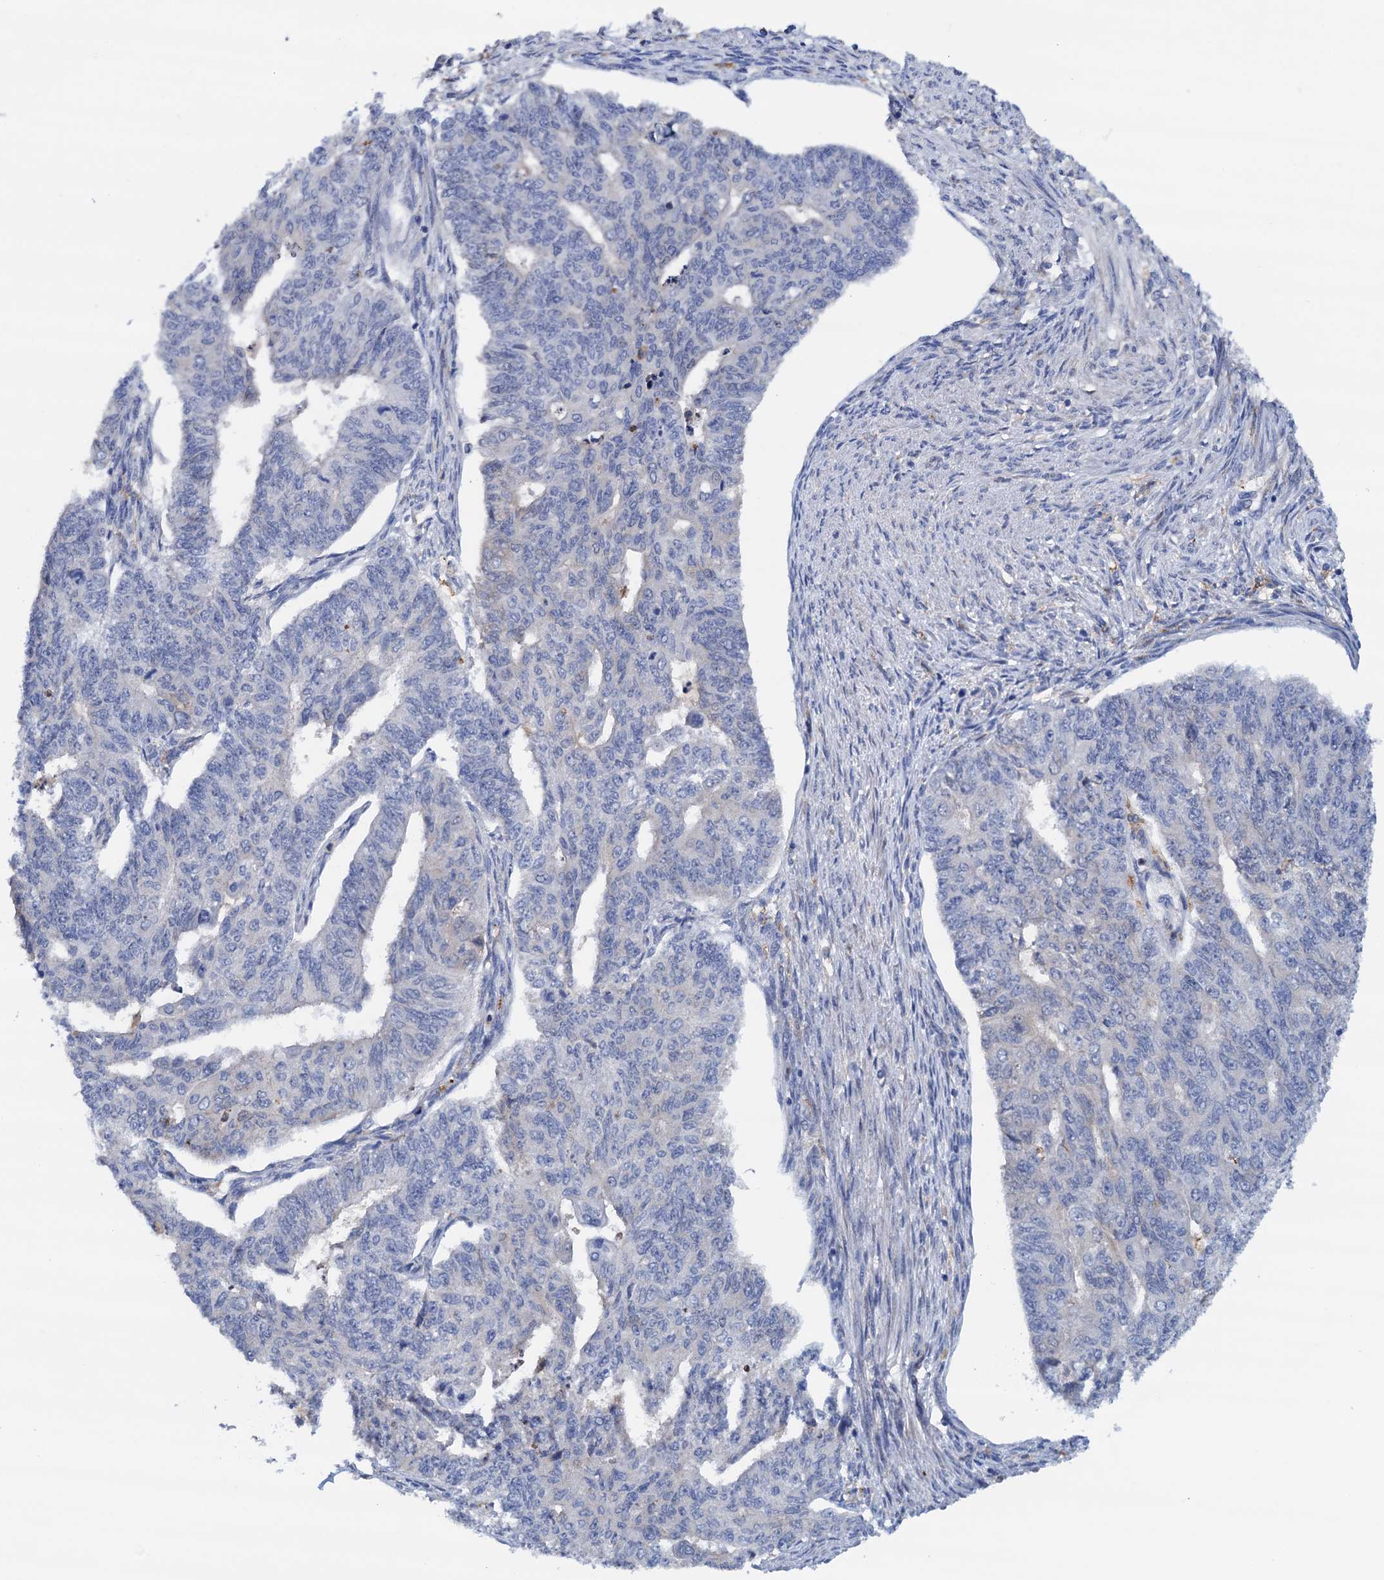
{"staining": {"intensity": "negative", "quantity": "none", "location": "none"}, "tissue": "endometrial cancer", "cell_type": "Tumor cells", "image_type": "cancer", "snomed": [{"axis": "morphology", "description": "Adenocarcinoma, NOS"}, {"axis": "topography", "description": "Endometrium"}], "caption": "Immunohistochemistry micrograph of neoplastic tissue: adenocarcinoma (endometrial) stained with DAB exhibits no significant protein expression in tumor cells. The staining was performed using DAB to visualize the protein expression in brown, while the nuclei were stained in blue with hematoxylin (Magnification: 20x).", "gene": "RASSF9", "patient": {"sex": "female", "age": 32}}